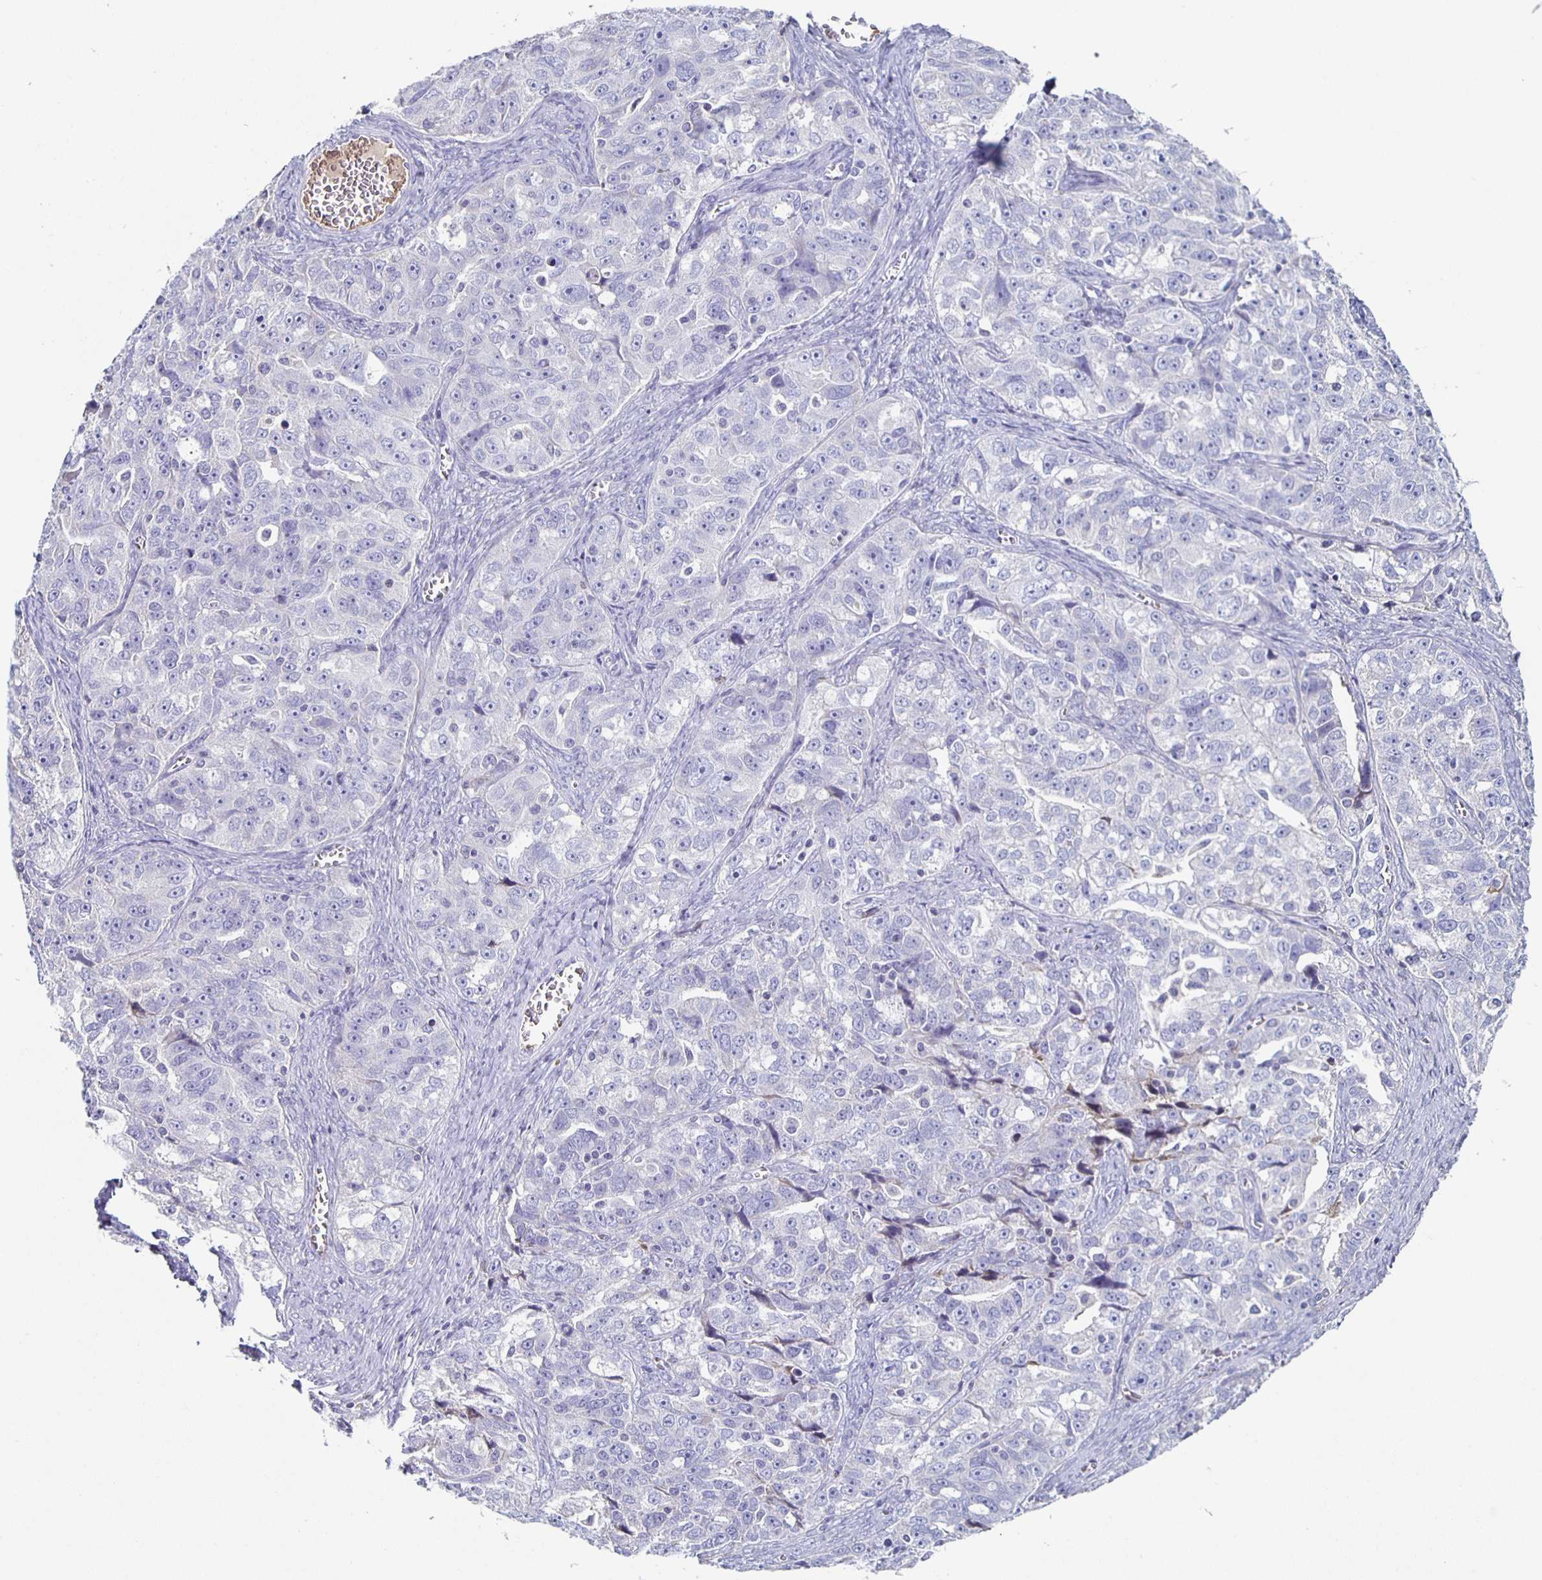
{"staining": {"intensity": "negative", "quantity": "none", "location": "none"}, "tissue": "ovarian cancer", "cell_type": "Tumor cells", "image_type": "cancer", "snomed": [{"axis": "morphology", "description": "Cystadenocarcinoma, serous, NOS"}, {"axis": "topography", "description": "Ovary"}], "caption": "Tumor cells show no significant positivity in ovarian cancer (serous cystadenocarcinoma).", "gene": "FGA", "patient": {"sex": "female", "age": 51}}